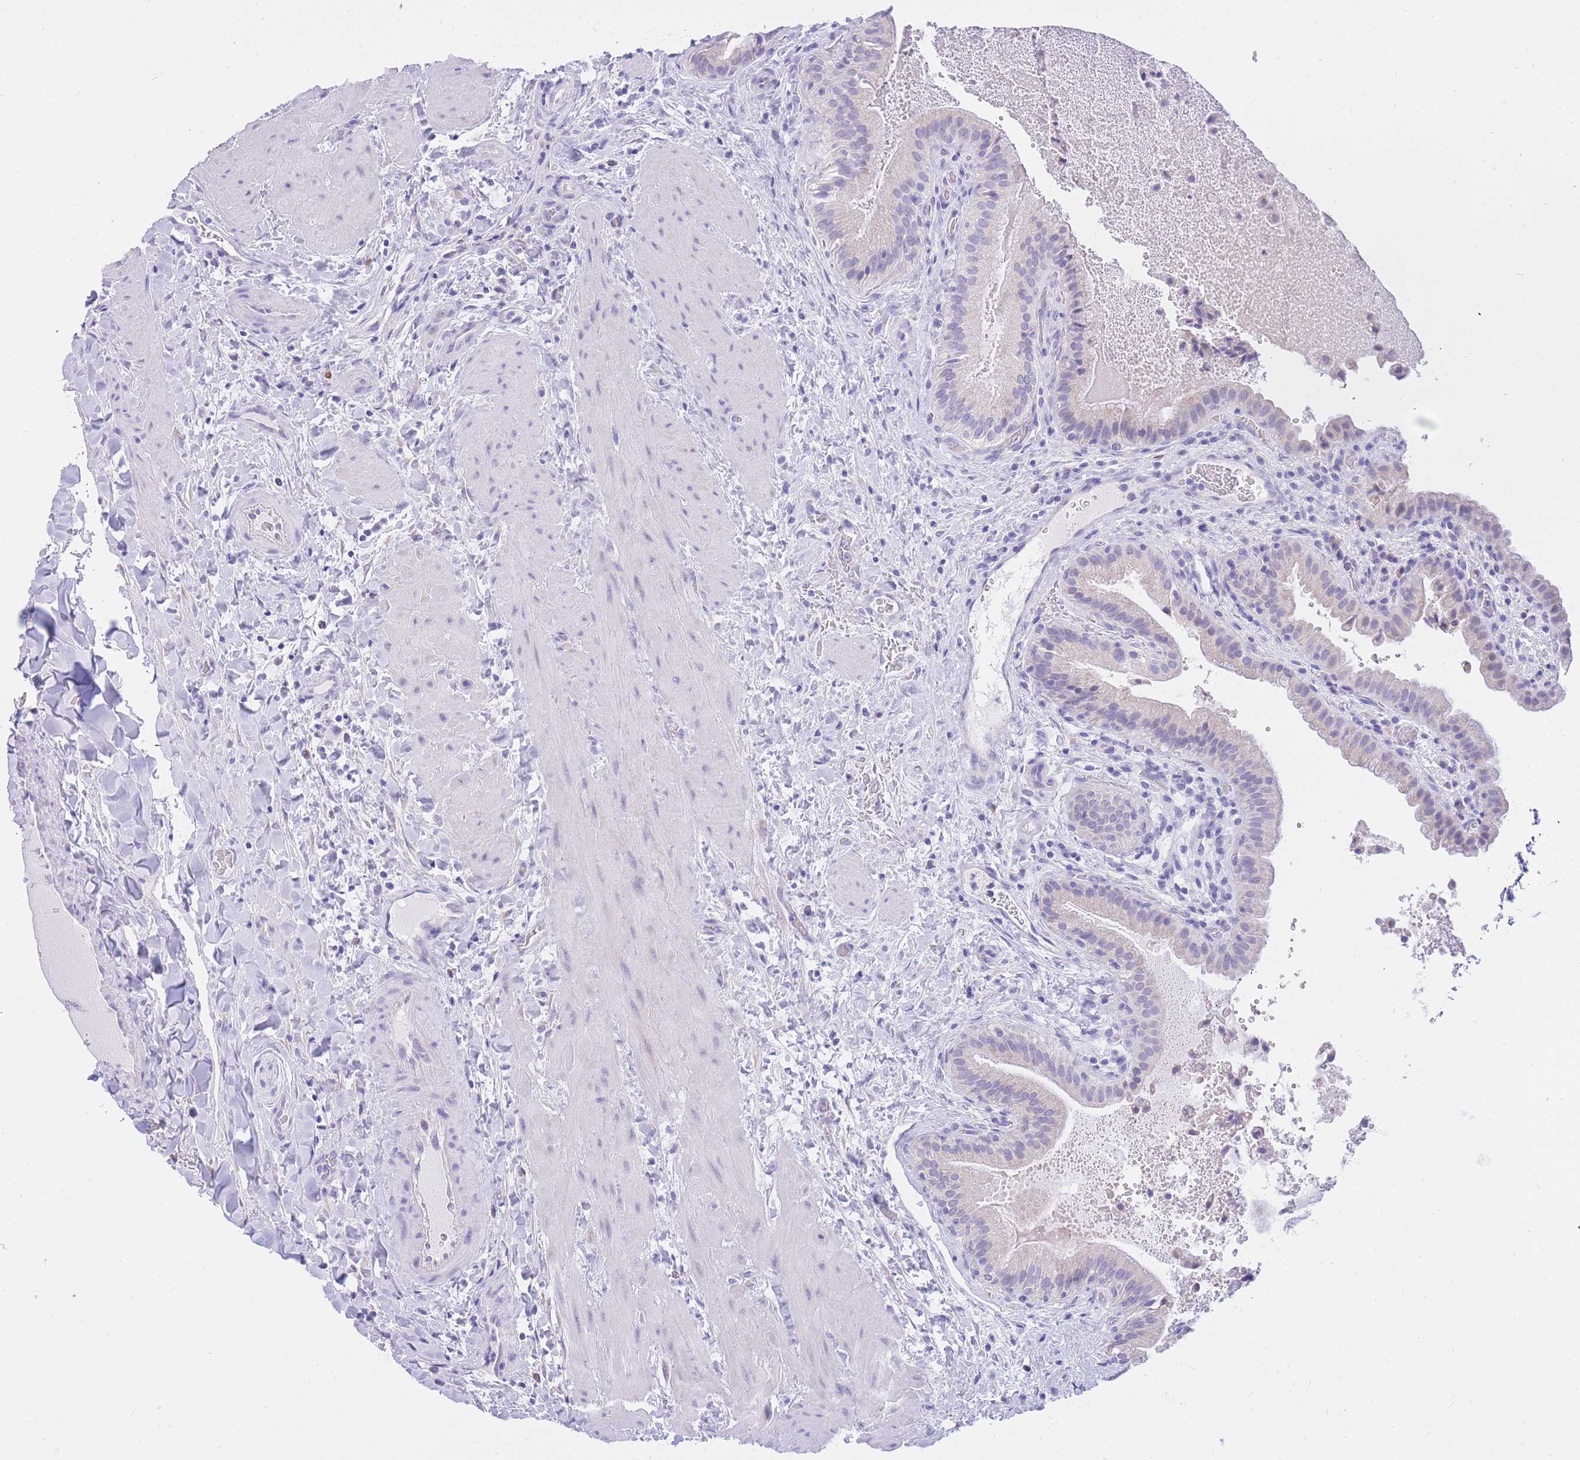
{"staining": {"intensity": "negative", "quantity": "none", "location": "none"}, "tissue": "gallbladder", "cell_type": "Glandular cells", "image_type": "normal", "snomed": [{"axis": "morphology", "description": "Normal tissue, NOS"}, {"axis": "topography", "description": "Gallbladder"}], "caption": "An IHC image of benign gallbladder is shown. There is no staining in glandular cells of gallbladder.", "gene": "SSUH2", "patient": {"sex": "male", "age": 24}}